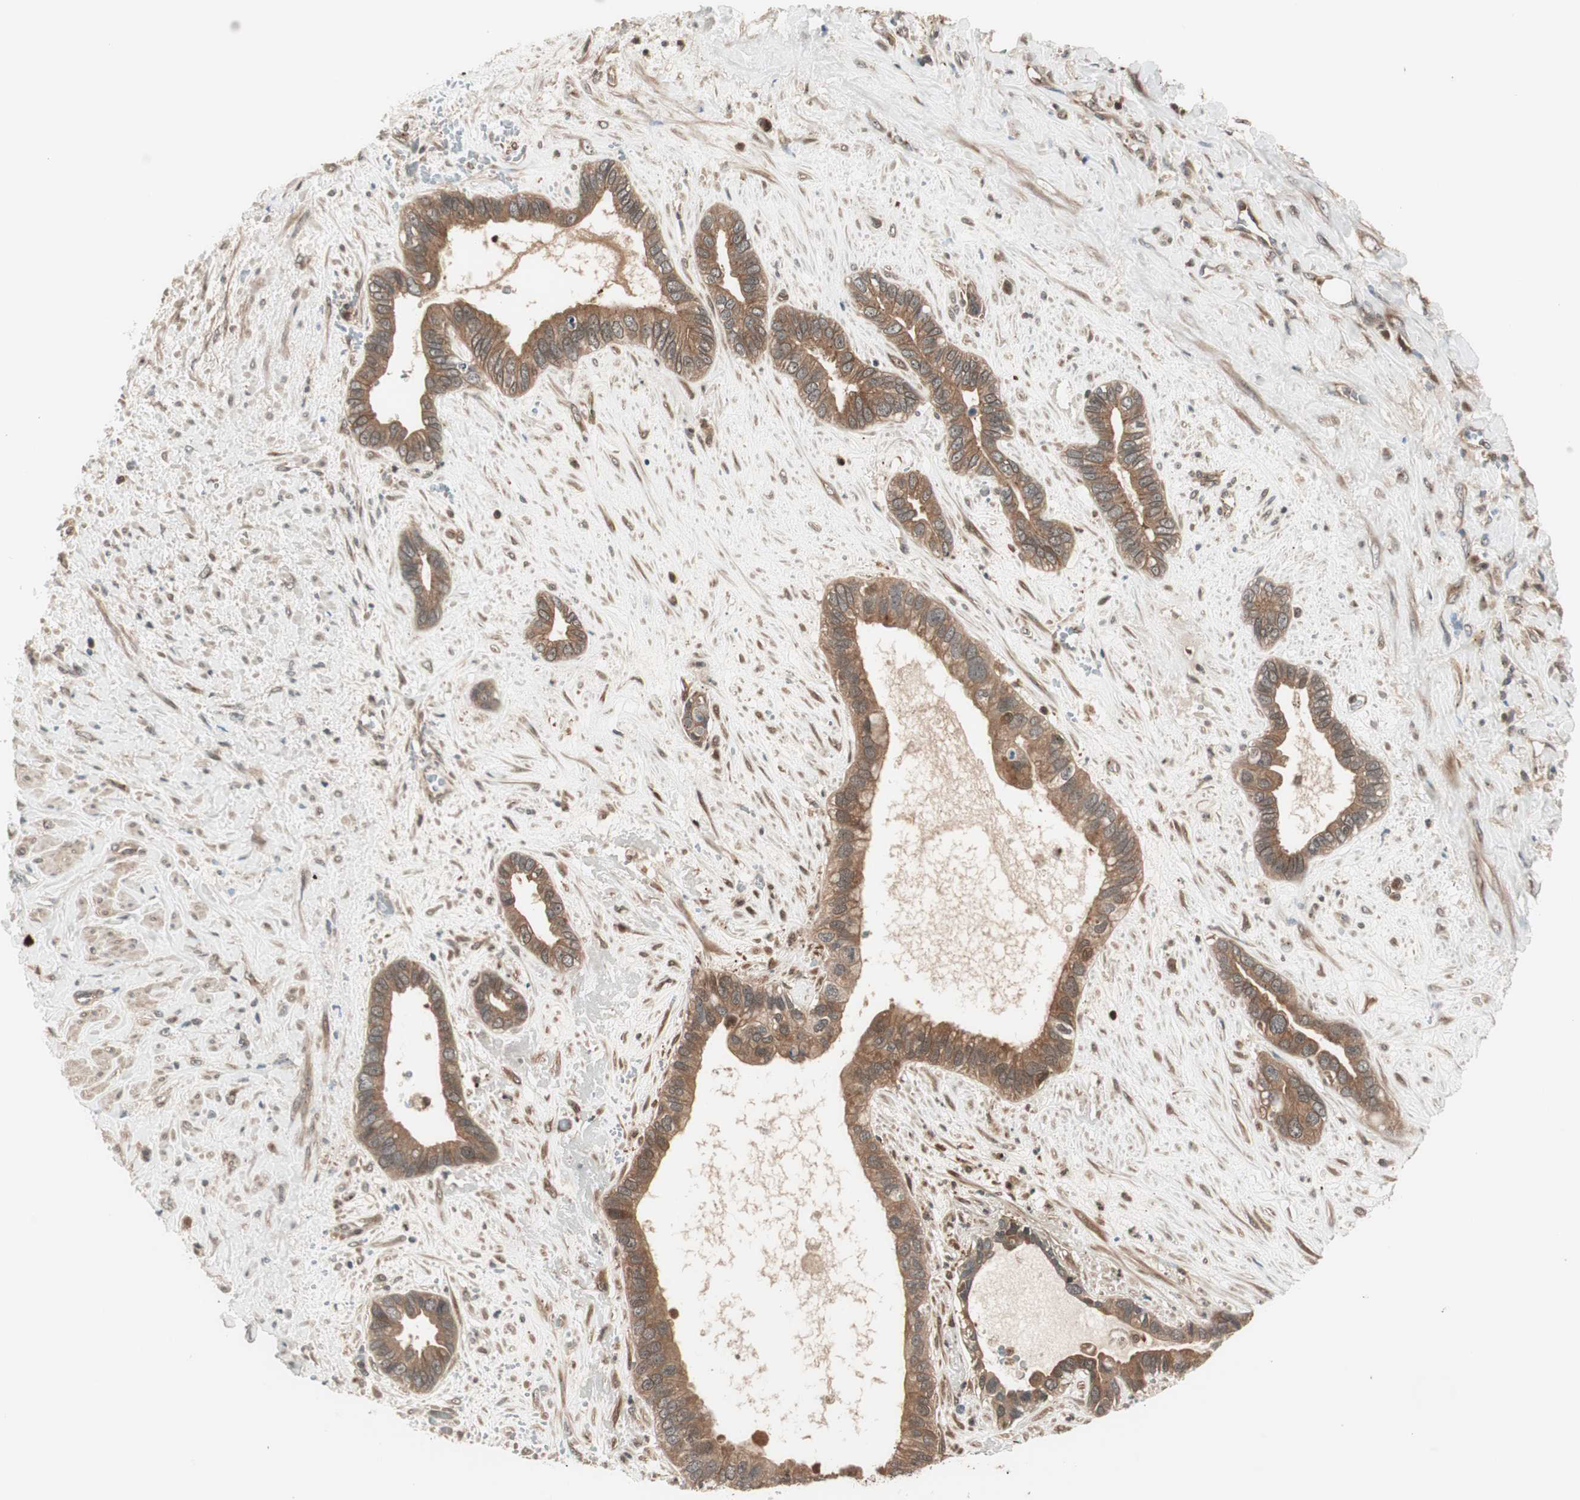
{"staining": {"intensity": "moderate", "quantity": ">75%", "location": "cytoplasmic/membranous,nuclear"}, "tissue": "liver cancer", "cell_type": "Tumor cells", "image_type": "cancer", "snomed": [{"axis": "morphology", "description": "Cholangiocarcinoma"}, {"axis": "topography", "description": "Liver"}], "caption": "Protein analysis of cholangiocarcinoma (liver) tissue displays moderate cytoplasmic/membranous and nuclear expression in approximately >75% of tumor cells. (brown staining indicates protein expression, while blue staining denotes nuclei).", "gene": "PRKG2", "patient": {"sex": "female", "age": 65}}